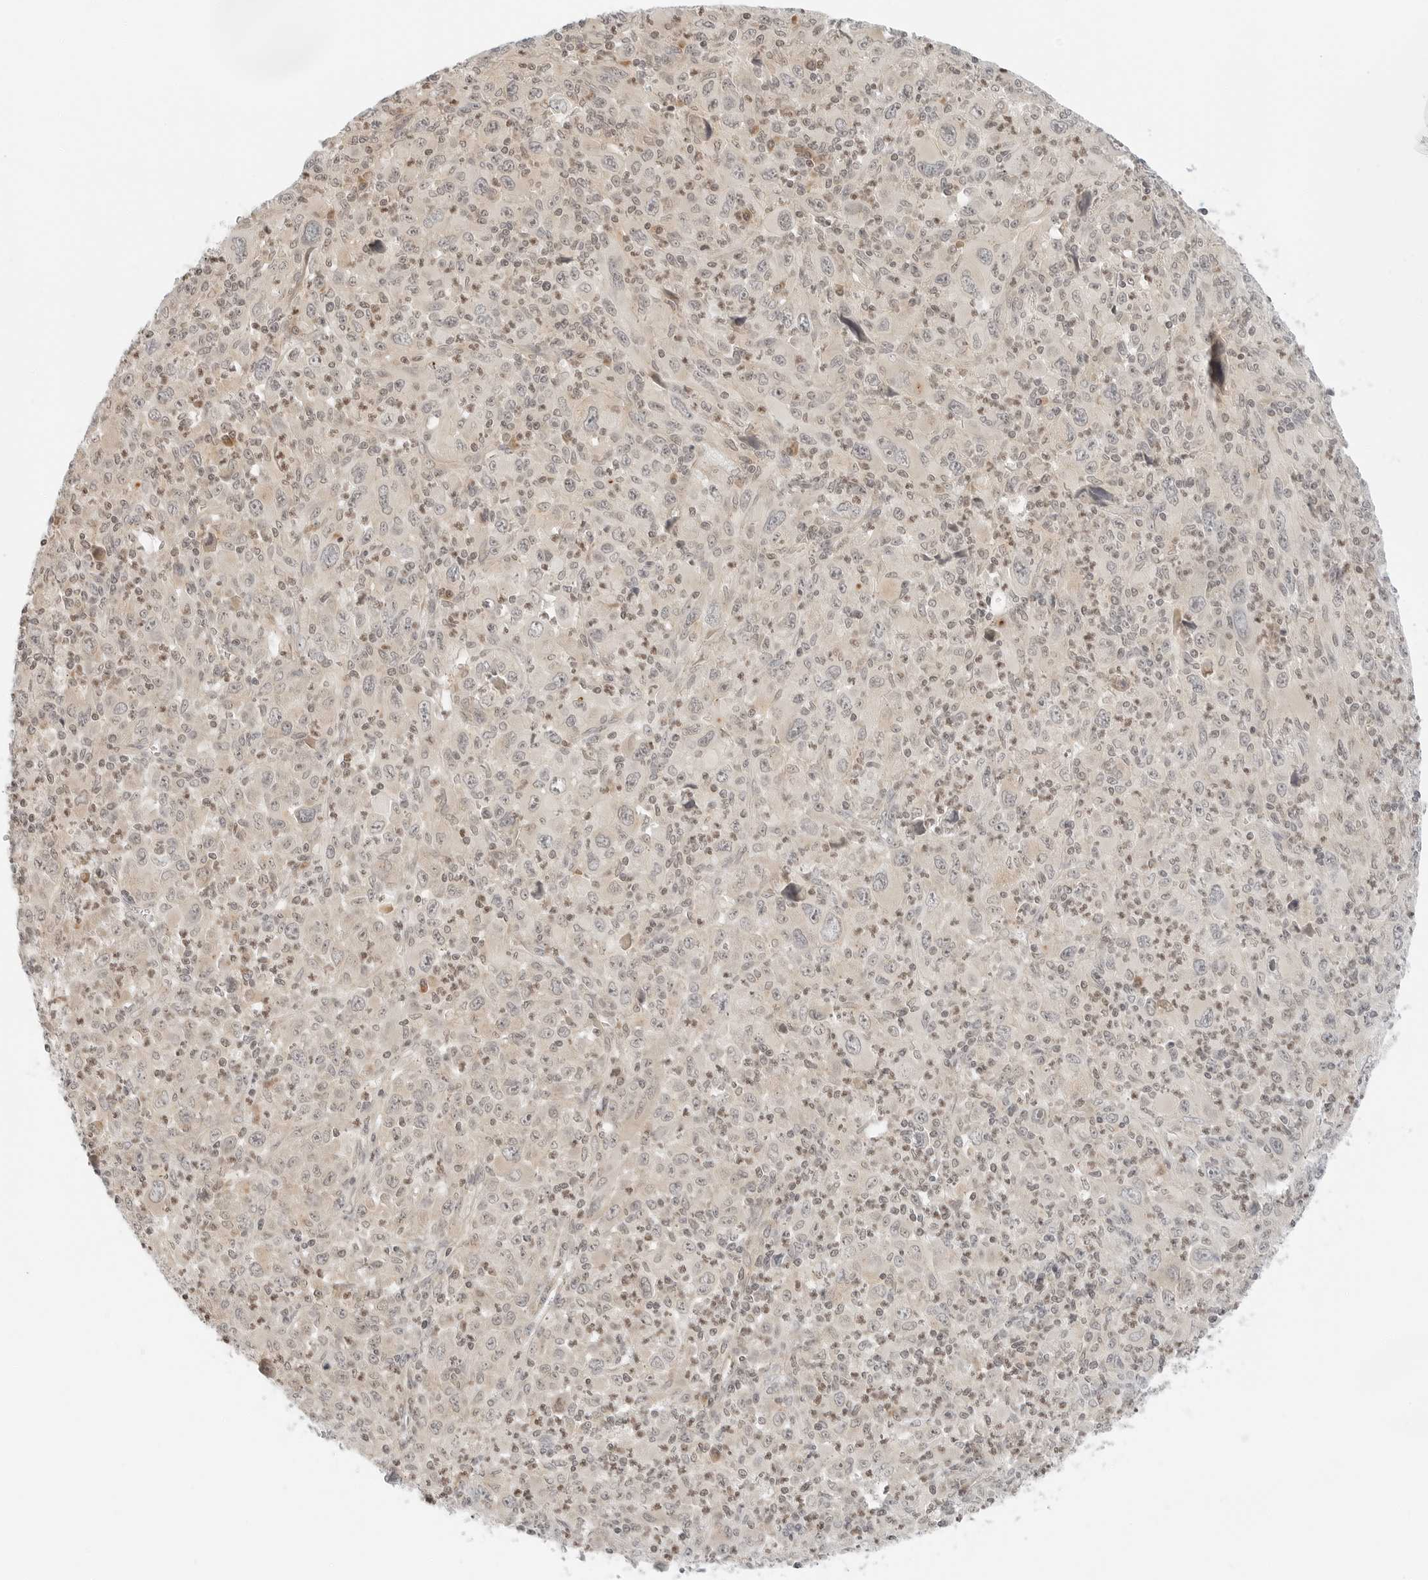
{"staining": {"intensity": "weak", "quantity": "25%-75%", "location": "nuclear"}, "tissue": "melanoma", "cell_type": "Tumor cells", "image_type": "cancer", "snomed": [{"axis": "morphology", "description": "Malignant melanoma, Metastatic site"}, {"axis": "topography", "description": "Skin"}], "caption": "A brown stain labels weak nuclear staining of a protein in human malignant melanoma (metastatic site) tumor cells.", "gene": "IQCC", "patient": {"sex": "female", "age": 56}}